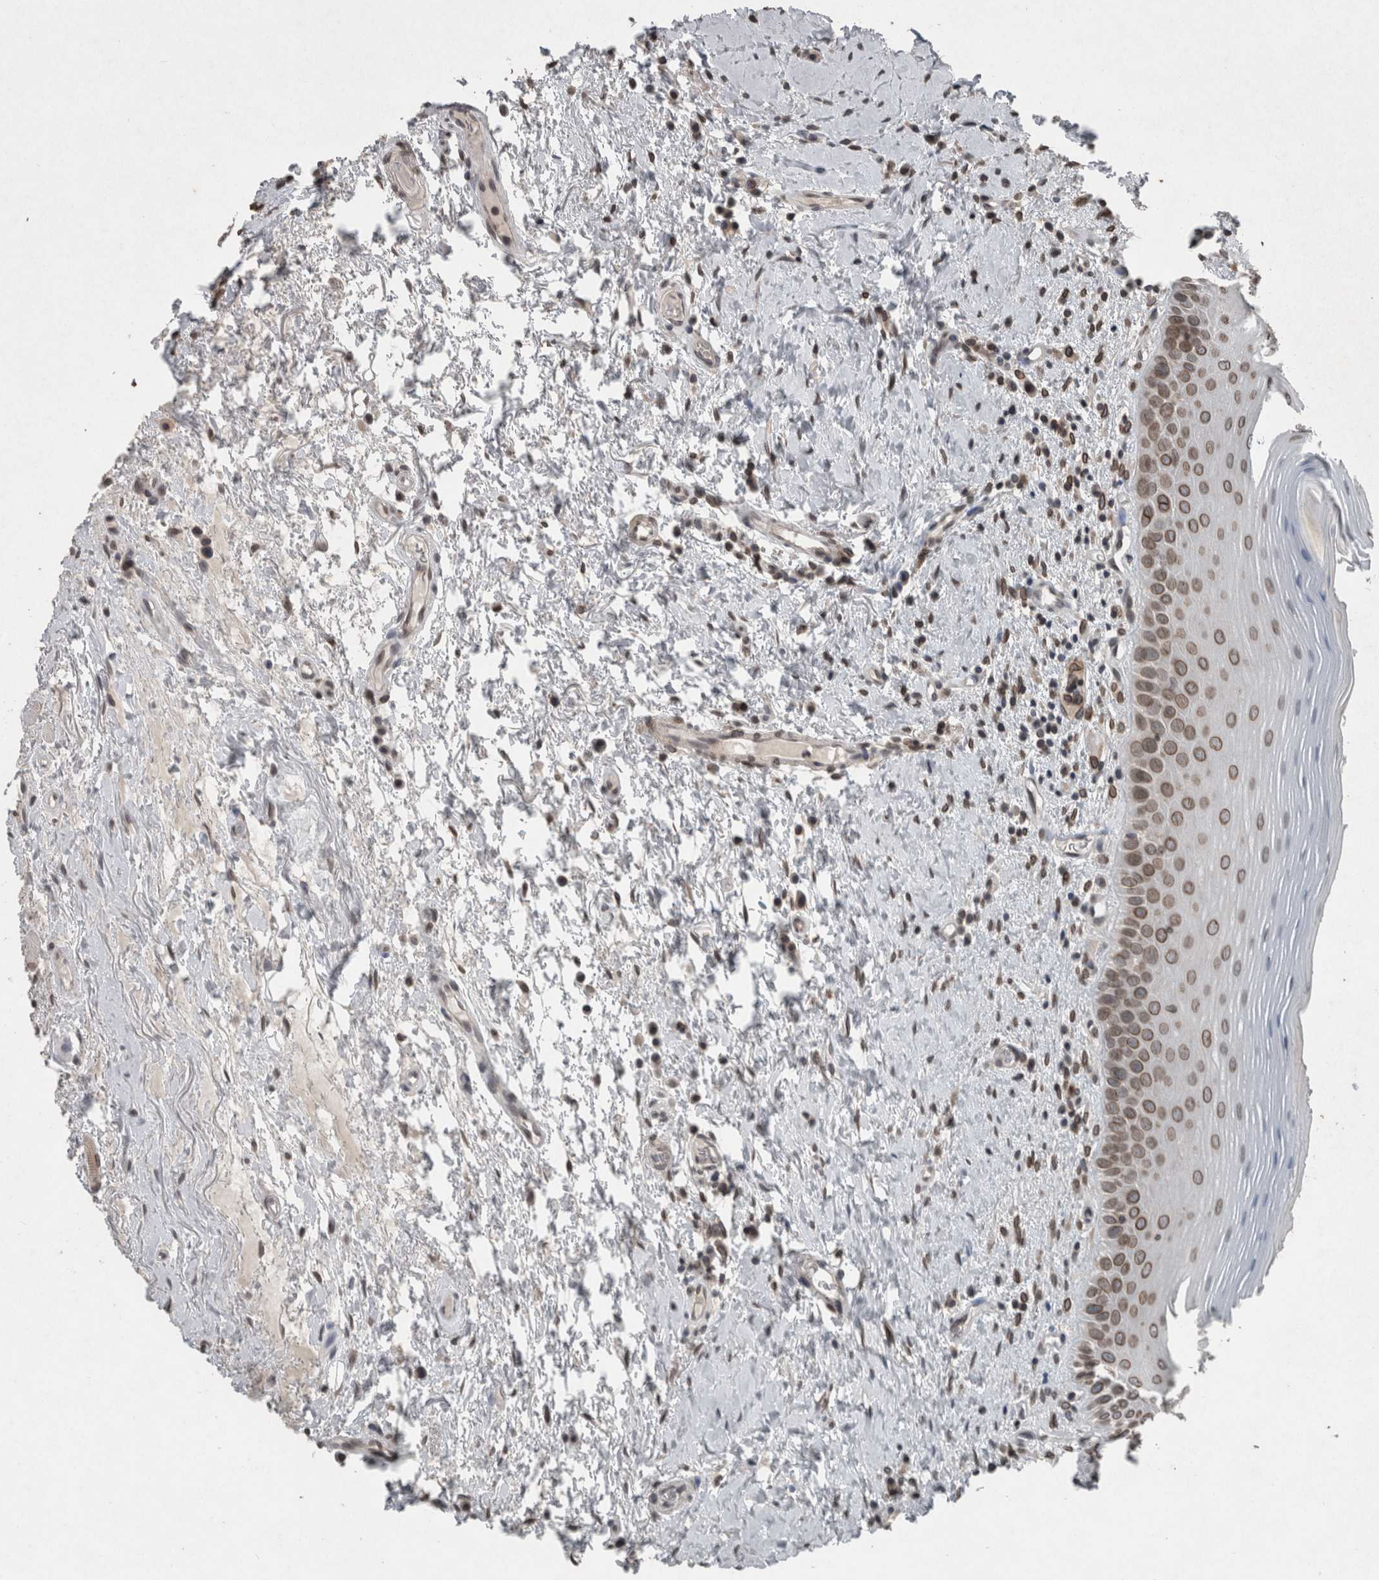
{"staining": {"intensity": "moderate", "quantity": ">75%", "location": "cytoplasmic/membranous,nuclear"}, "tissue": "oral mucosa", "cell_type": "Squamous epithelial cells", "image_type": "normal", "snomed": [{"axis": "morphology", "description": "Normal tissue, NOS"}, {"axis": "topography", "description": "Oral tissue"}], "caption": "The immunohistochemical stain labels moderate cytoplasmic/membranous,nuclear expression in squamous epithelial cells of unremarkable oral mucosa. The staining was performed using DAB (3,3'-diaminobenzidine), with brown indicating positive protein expression. Nuclei are stained blue with hematoxylin.", "gene": "RANBP2", "patient": {"sex": "male", "age": 82}}